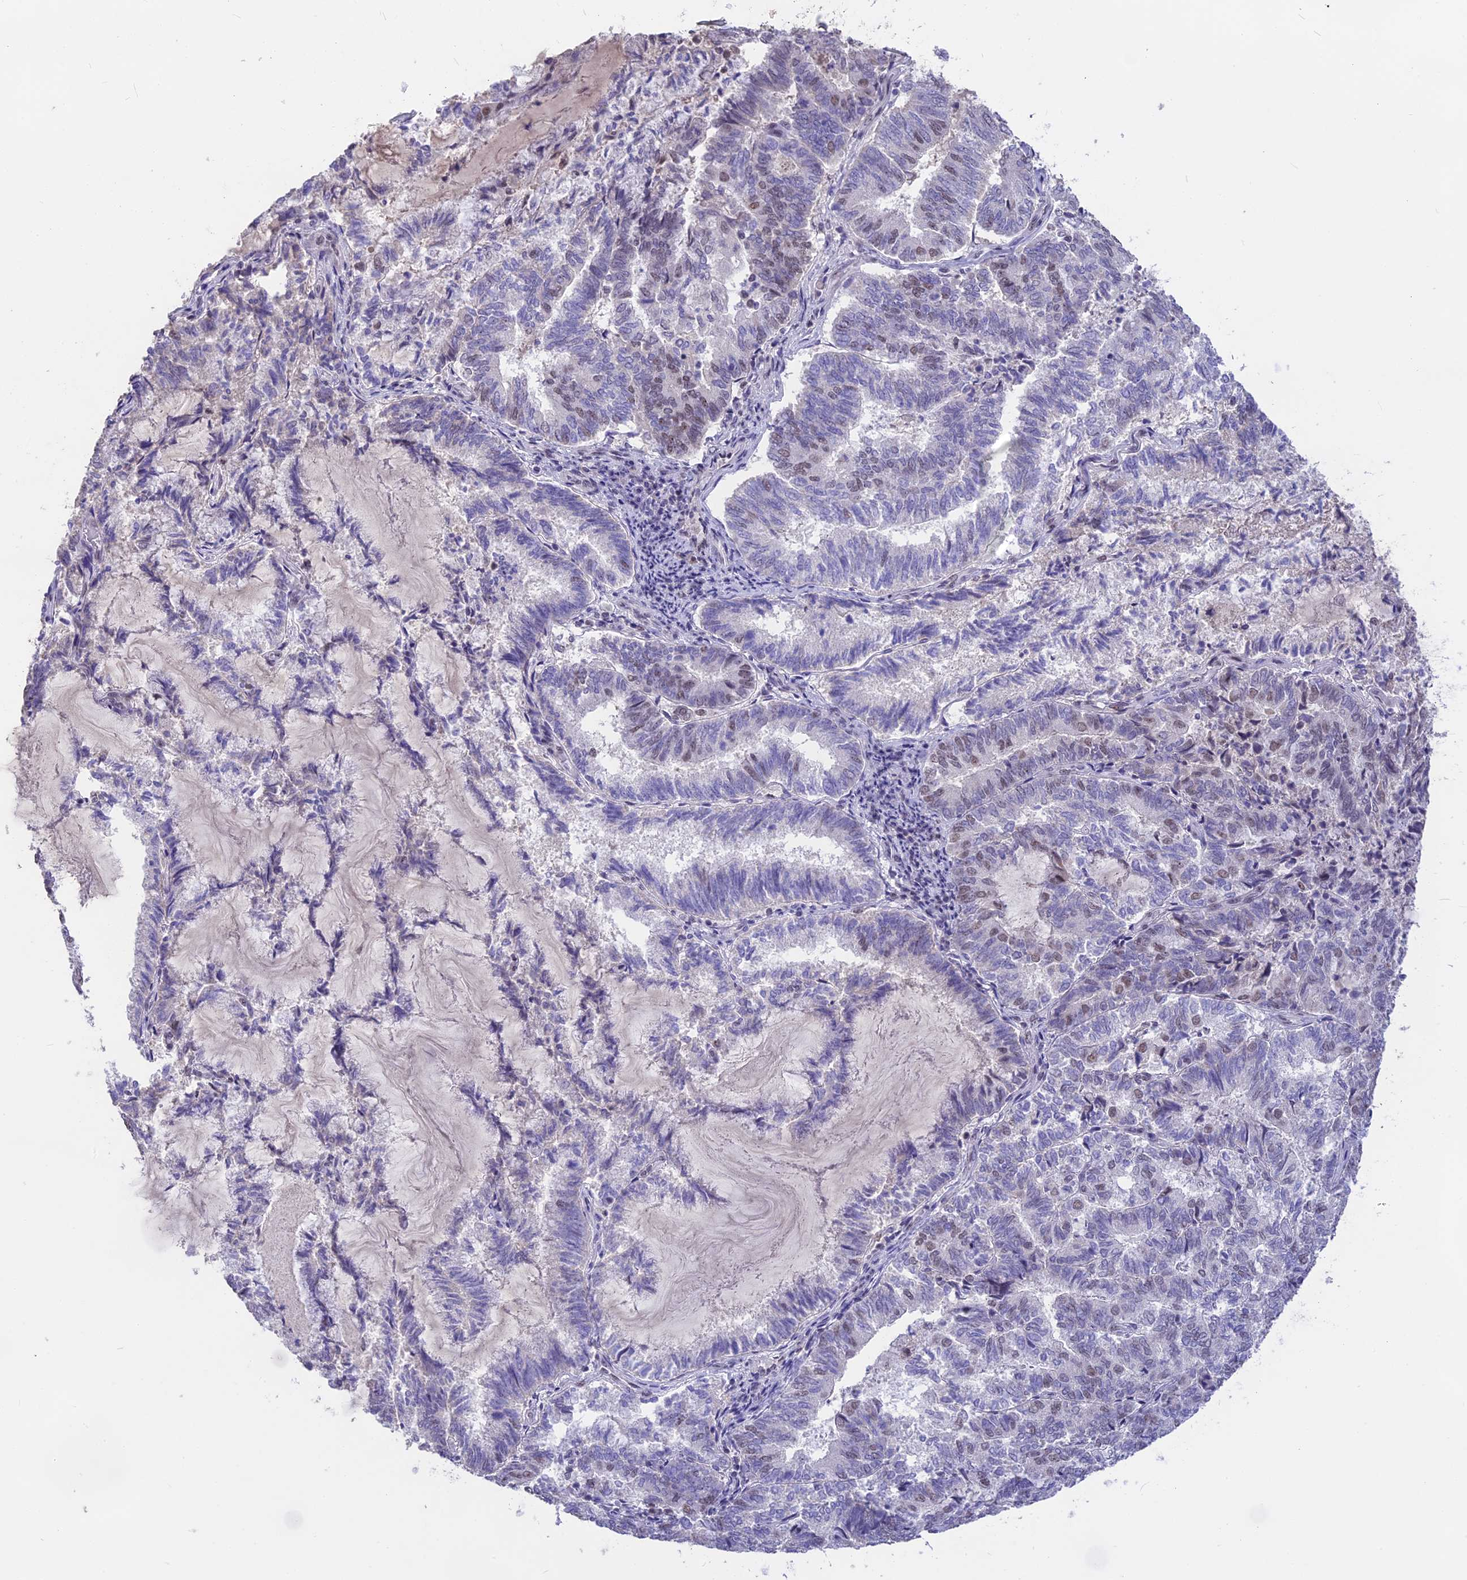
{"staining": {"intensity": "moderate", "quantity": "<25%", "location": "nuclear"}, "tissue": "endometrial cancer", "cell_type": "Tumor cells", "image_type": "cancer", "snomed": [{"axis": "morphology", "description": "Adenocarcinoma, NOS"}, {"axis": "topography", "description": "Endometrium"}], "caption": "Immunohistochemistry (IHC) (DAB (3,3'-diaminobenzidine)) staining of endometrial adenocarcinoma demonstrates moderate nuclear protein expression in about <25% of tumor cells.", "gene": "SETD2", "patient": {"sex": "female", "age": 80}}